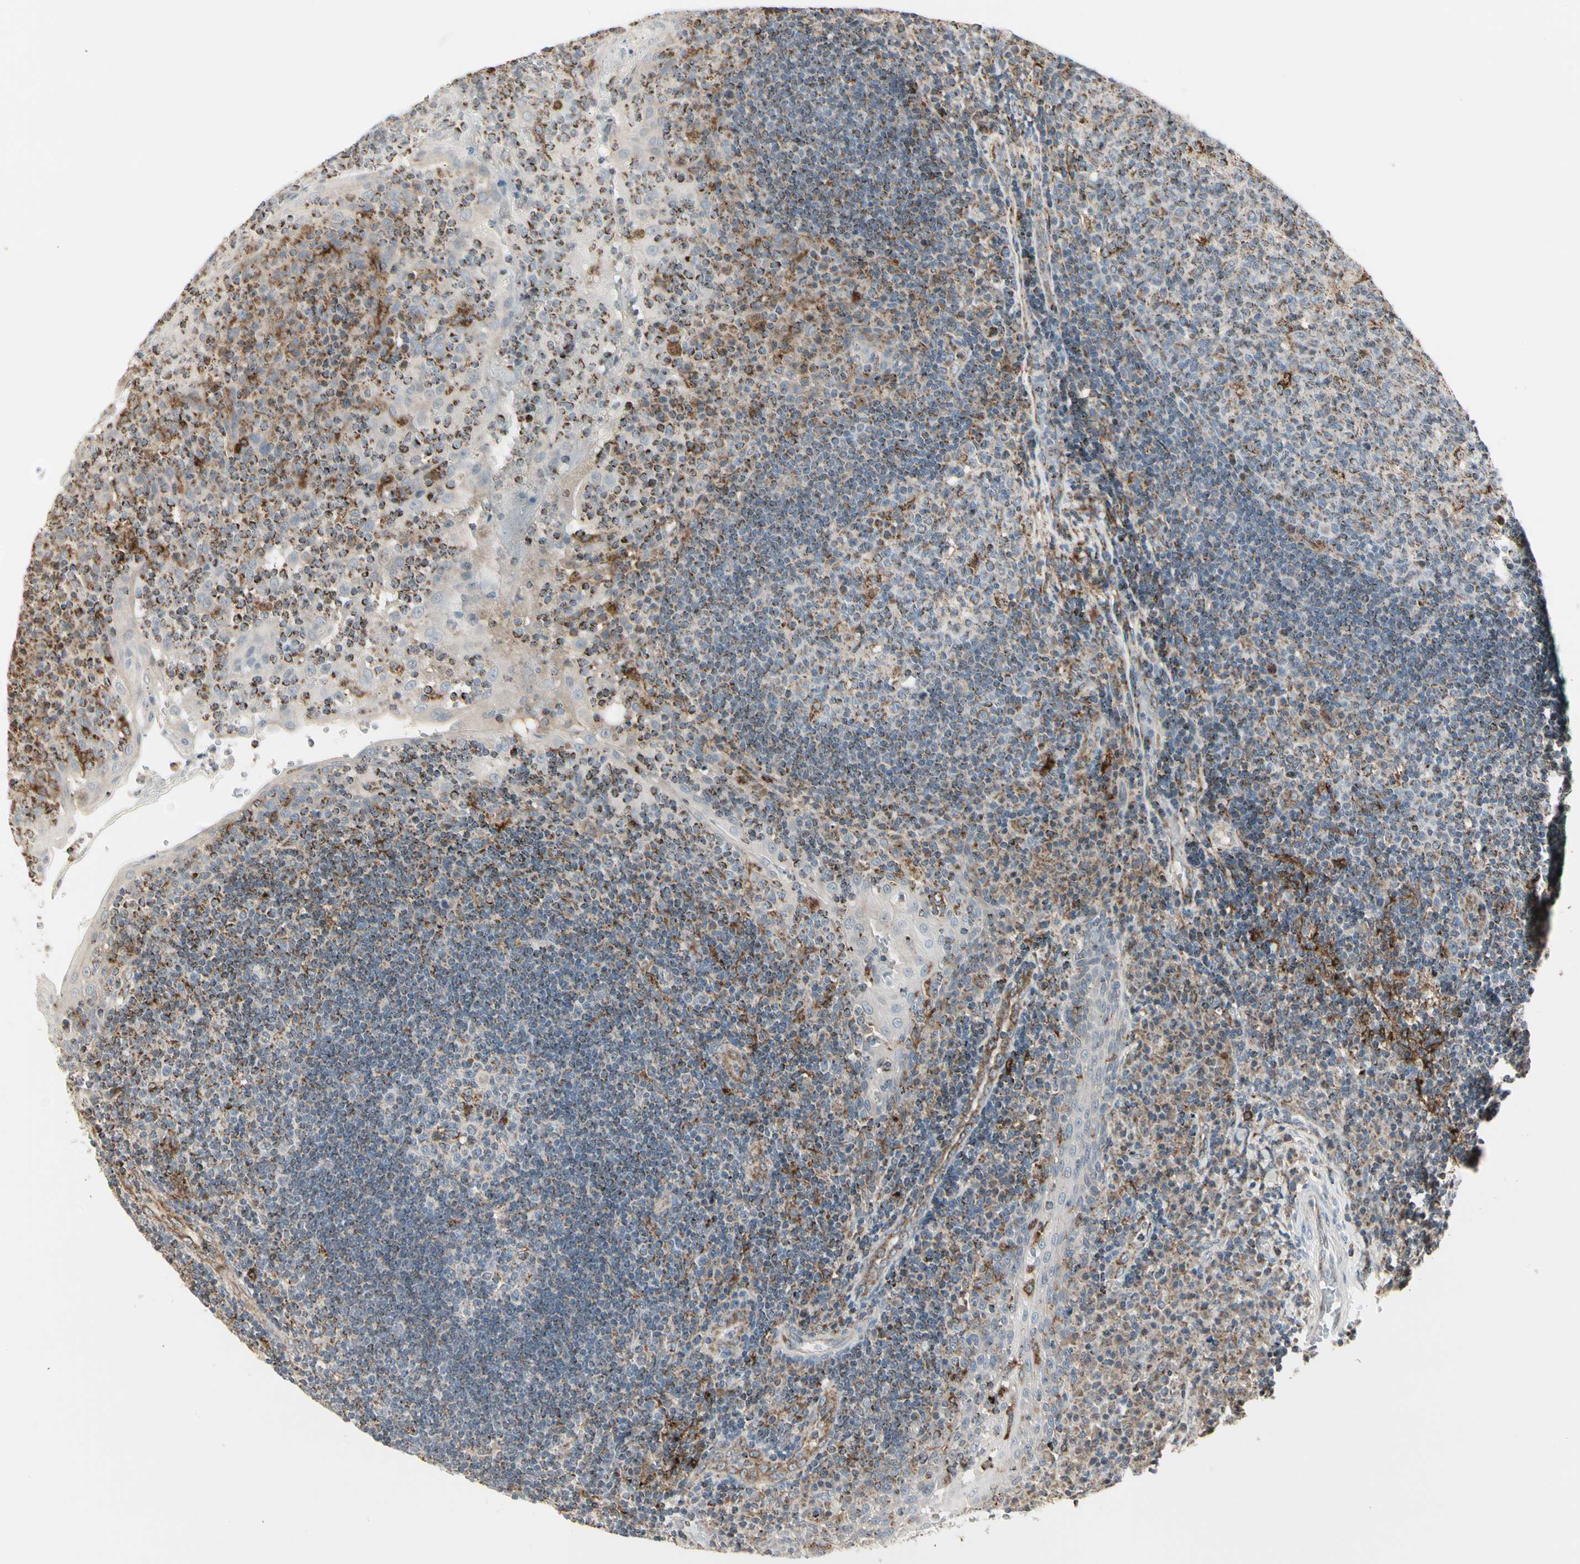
{"staining": {"intensity": "moderate", "quantity": "25%-75%", "location": "cytoplasmic/membranous"}, "tissue": "tonsil", "cell_type": "Germinal center cells", "image_type": "normal", "snomed": [{"axis": "morphology", "description": "Normal tissue, NOS"}, {"axis": "topography", "description": "Tonsil"}], "caption": "Protein analysis of unremarkable tonsil displays moderate cytoplasmic/membranous expression in approximately 25%-75% of germinal center cells.", "gene": "TMEM176A", "patient": {"sex": "female", "age": 40}}